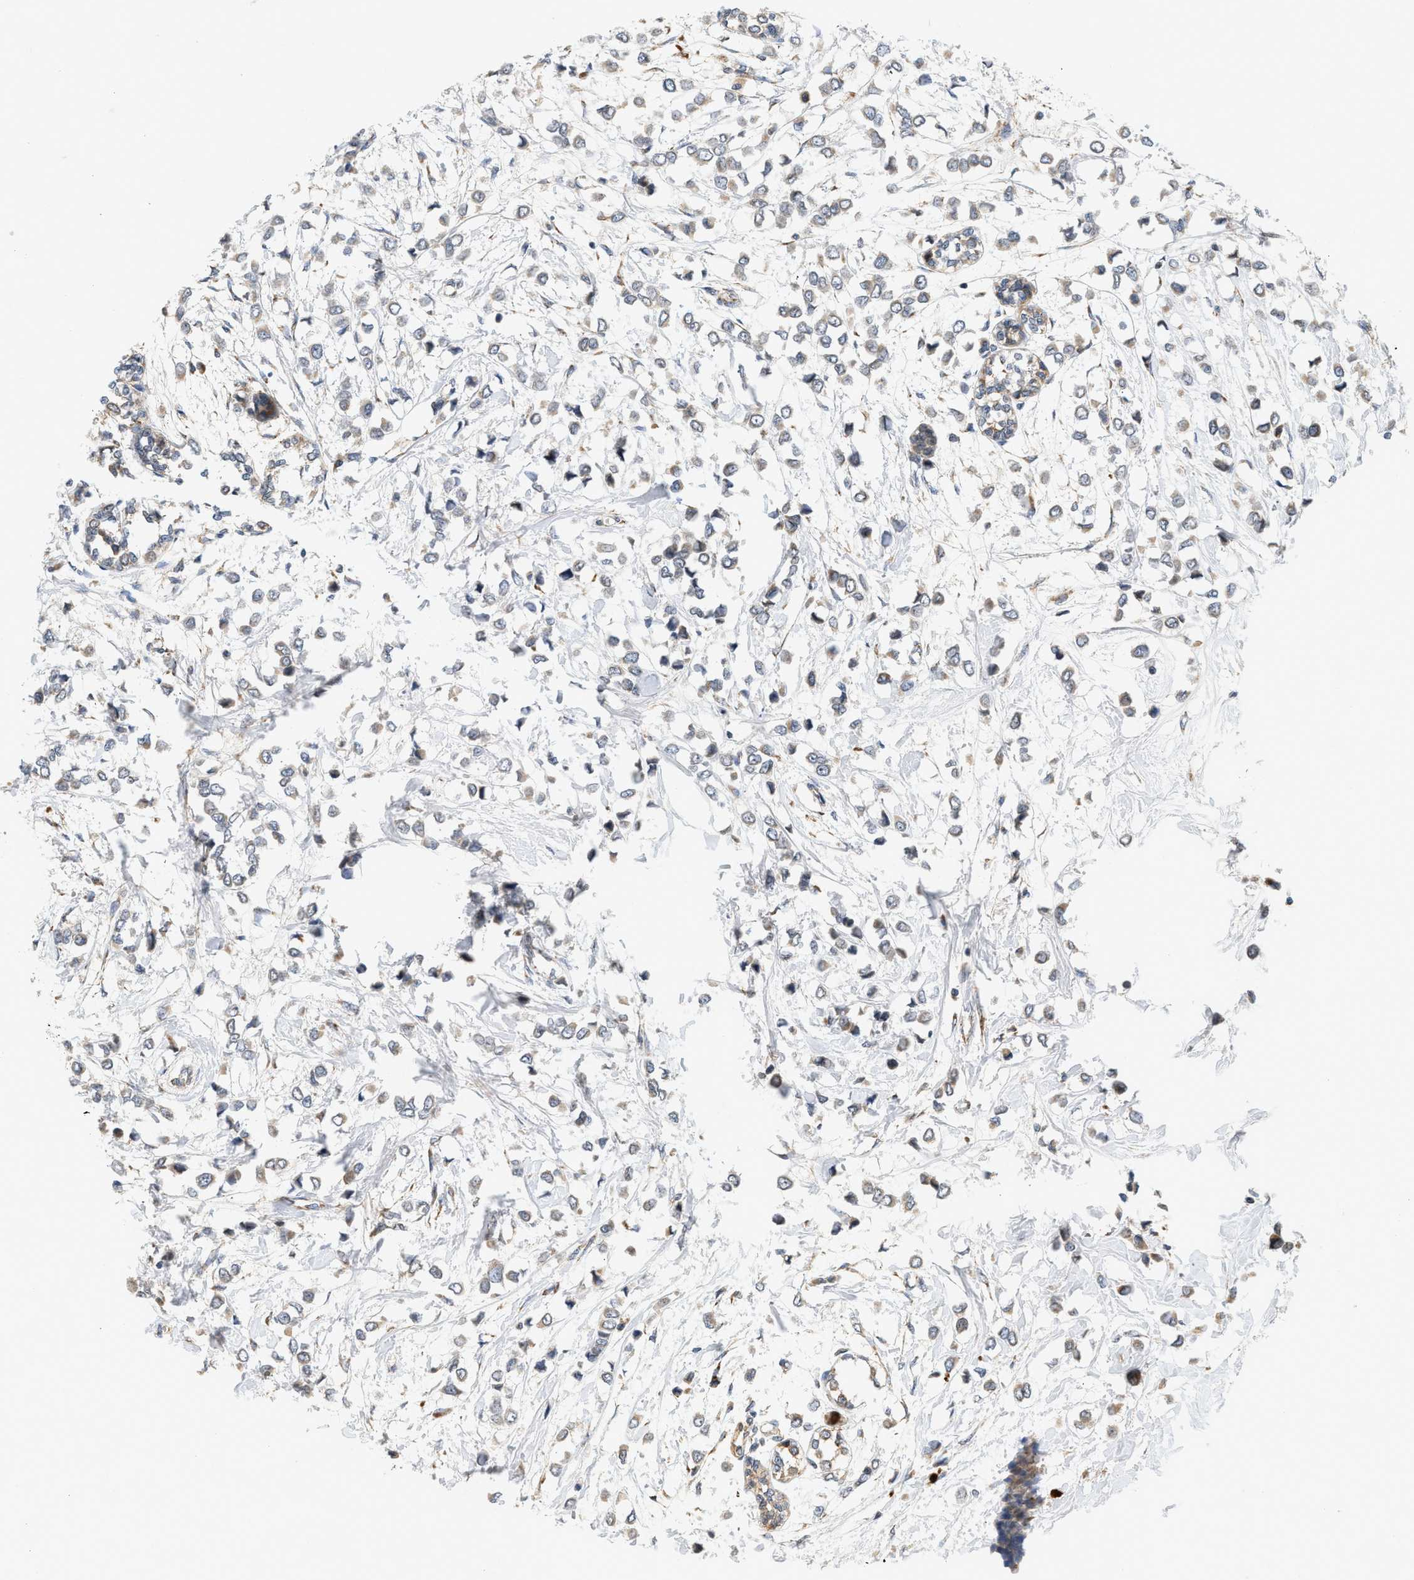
{"staining": {"intensity": "weak", "quantity": "25%-75%", "location": "cytoplasmic/membranous"}, "tissue": "breast cancer", "cell_type": "Tumor cells", "image_type": "cancer", "snomed": [{"axis": "morphology", "description": "Lobular carcinoma"}, {"axis": "topography", "description": "Breast"}], "caption": "Immunohistochemical staining of breast cancer (lobular carcinoma) reveals low levels of weak cytoplasmic/membranous staining in approximately 25%-75% of tumor cells.", "gene": "MCU", "patient": {"sex": "female", "age": 51}}